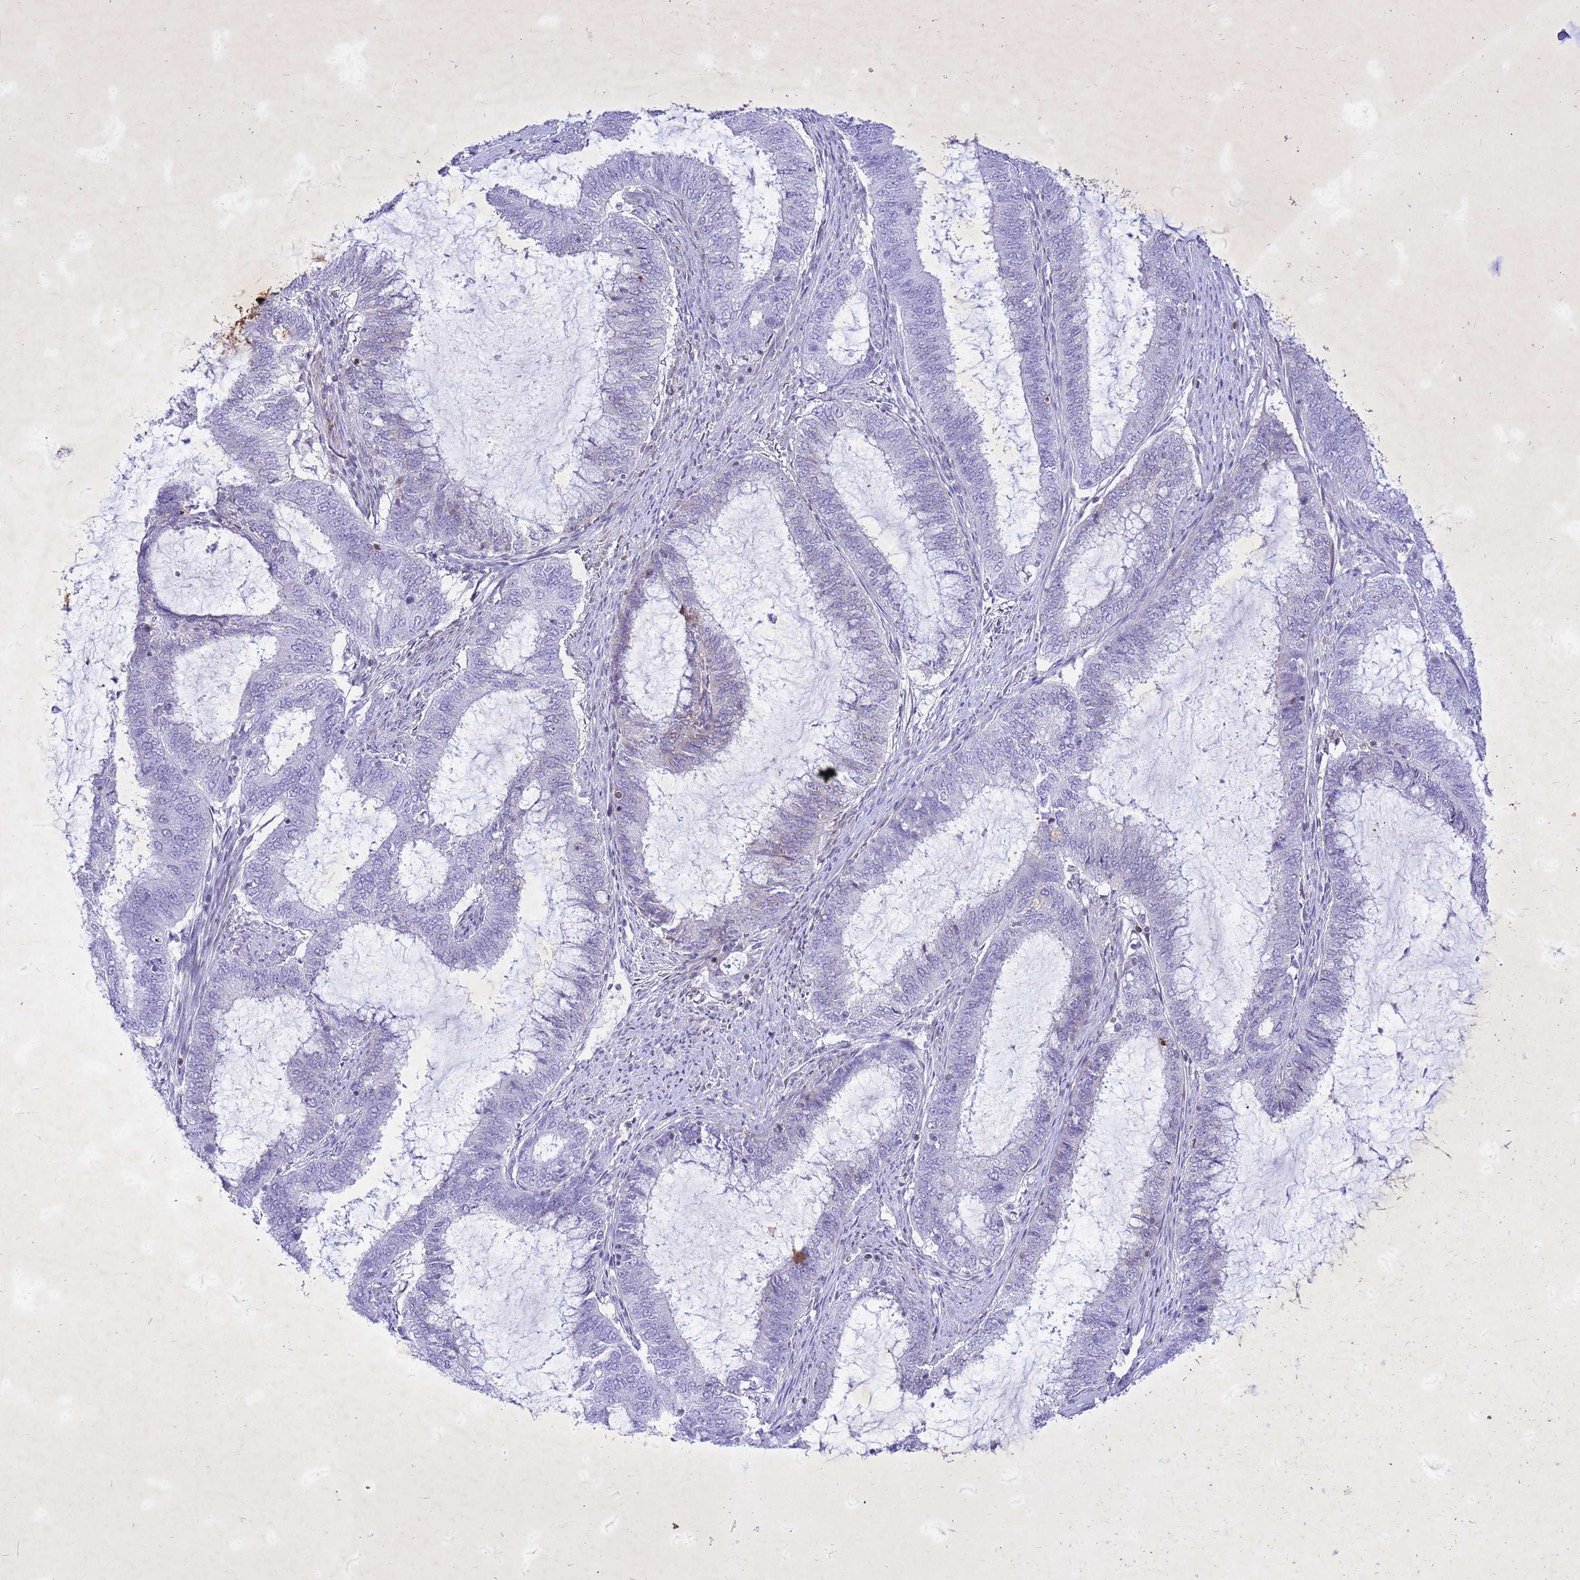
{"staining": {"intensity": "weak", "quantity": "<25%", "location": "cytoplasmic/membranous"}, "tissue": "endometrial cancer", "cell_type": "Tumor cells", "image_type": "cancer", "snomed": [{"axis": "morphology", "description": "Adenocarcinoma, NOS"}, {"axis": "topography", "description": "Endometrium"}], "caption": "This is an immunohistochemistry histopathology image of endometrial adenocarcinoma. There is no expression in tumor cells.", "gene": "COPS9", "patient": {"sex": "female", "age": 51}}